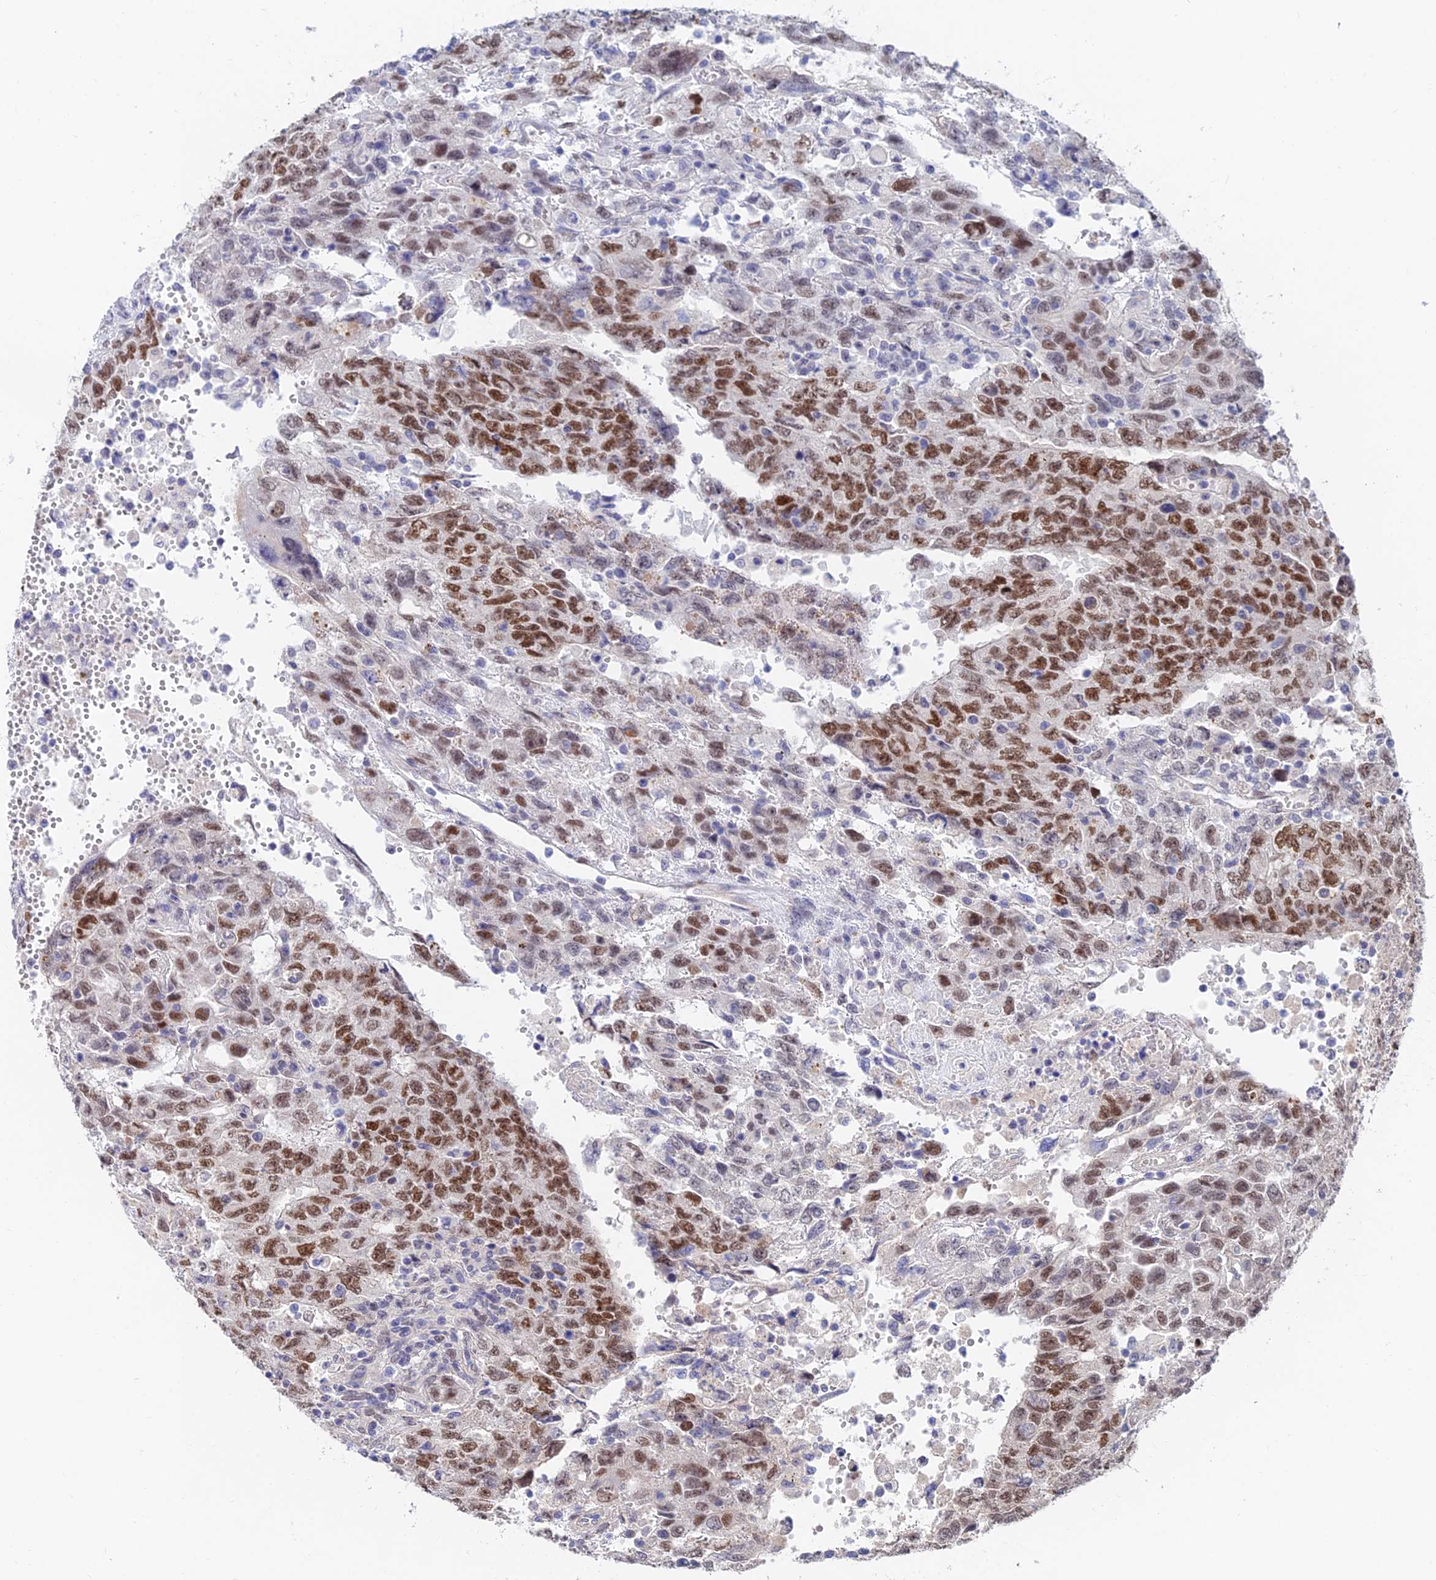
{"staining": {"intensity": "moderate", "quantity": ">75%", "location": "nuclear"}, "tissue": "testis cancer", "cell_type": "Tumor cells", "image_type": "cancer", "snomed": [{"axis": "morphology", "description": "Carcinoma, Embryonal, NOS"}, {"axis": "topography", "description": "Testis"}], "caption": "Protein expression analysis of testis cancer (embryonal carcinoma) shows moderate nuclear positivity in about >75% of tumor cells.", "gene": "TRIM24", "patient": {"sex": "male", "age": 34}}